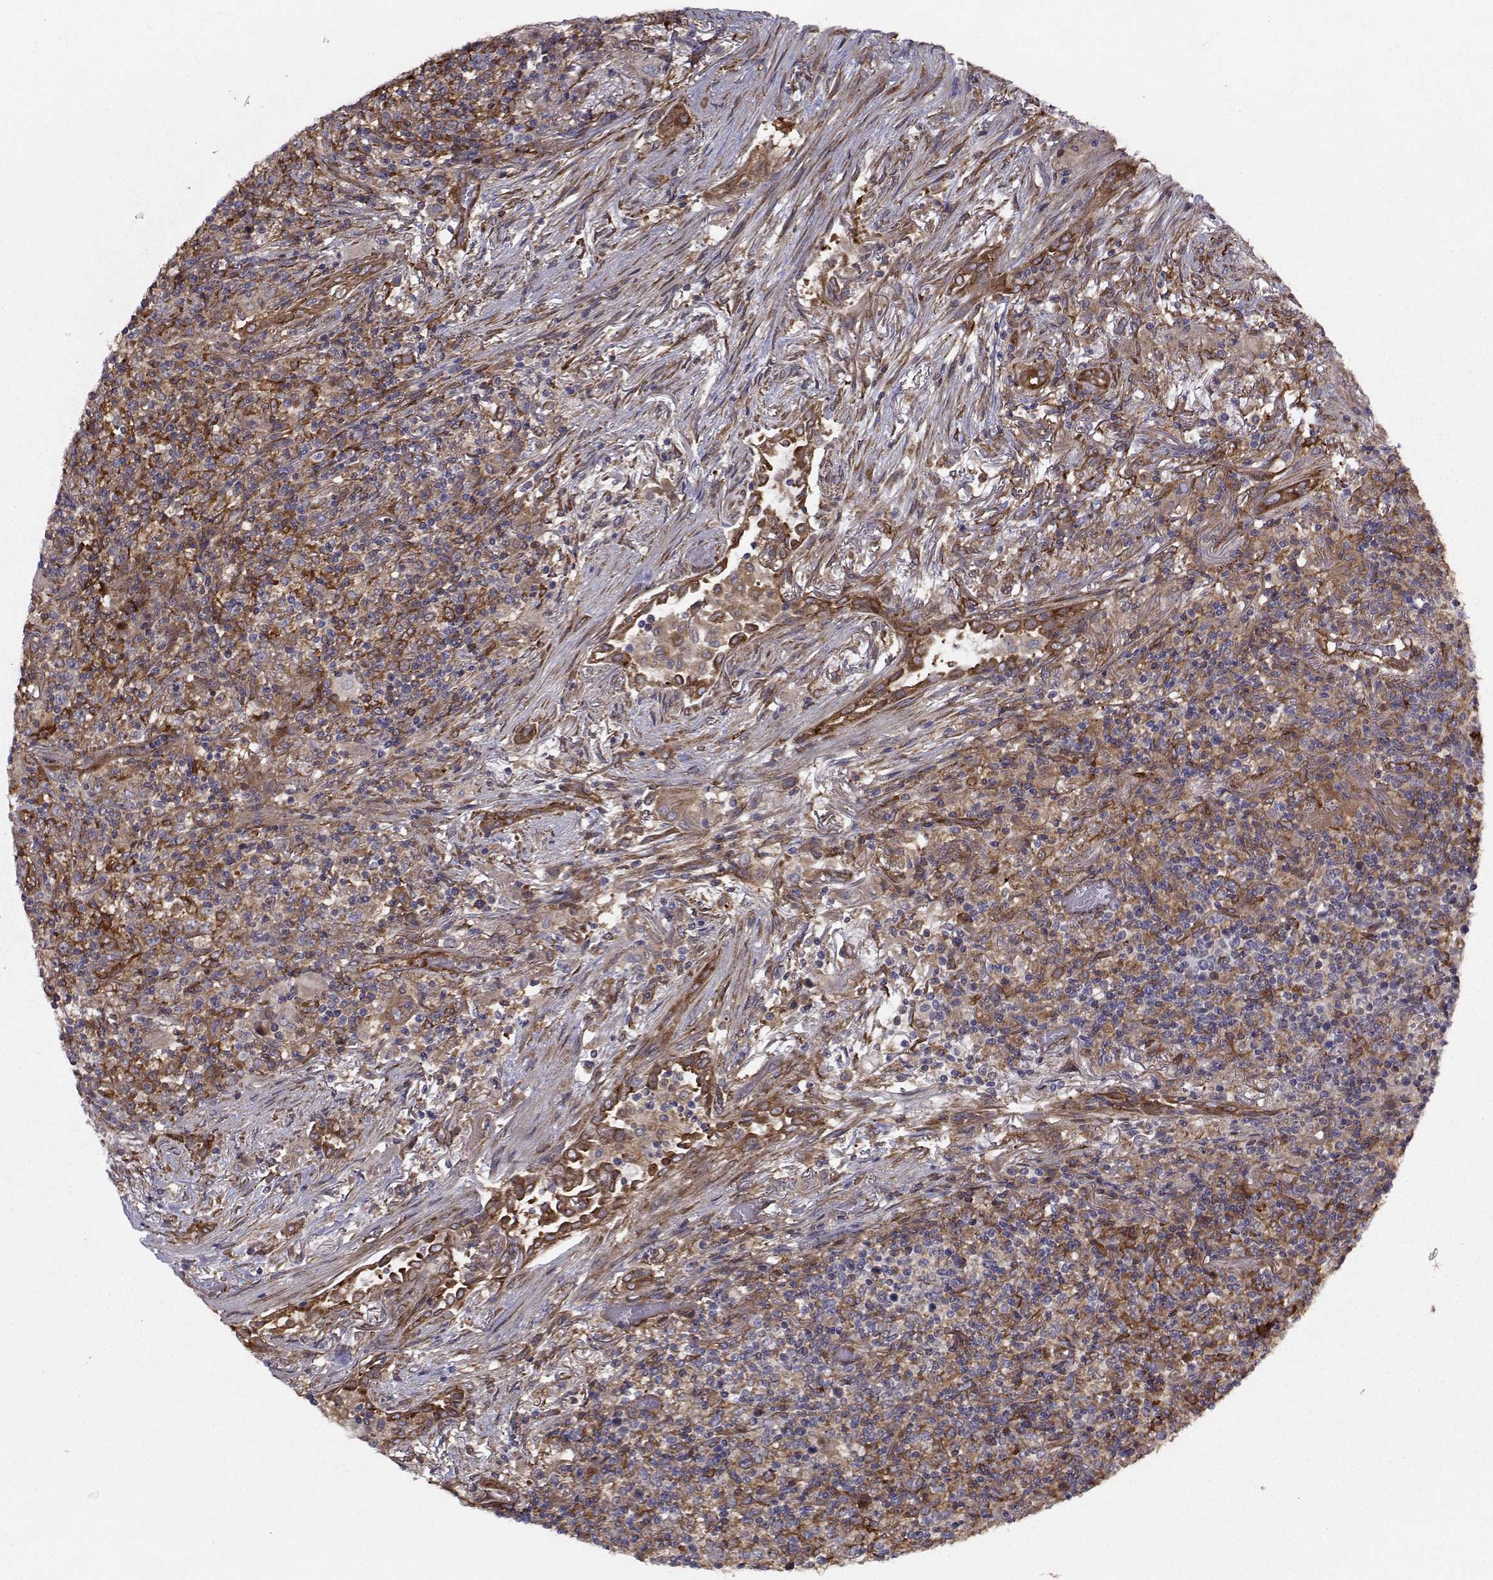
{"staining": {"intensity": "moderate", "quantity": "<25%", "location": "cytoplasmic/membranous"}, "tissue": "lymphoma", "cell_type": "Tumor cells", "image_type": "cancer", "snomed": [{"axis": "morphology", "description": "Malignant lymphoma, non-Hodgkin's type, High grade"}, {"axis": "topography", "description": "Lung"}], "caption": "There is low levels of moderate cytoplasmic/membranous expression in tumor cells of high-grade malignant lymphoma, non-Hodgkin's type, as demonstrated by immunohistochemical staining (brown color).", "gene": "TRIP10", "patient": {"sex": "male", "age": 79}}